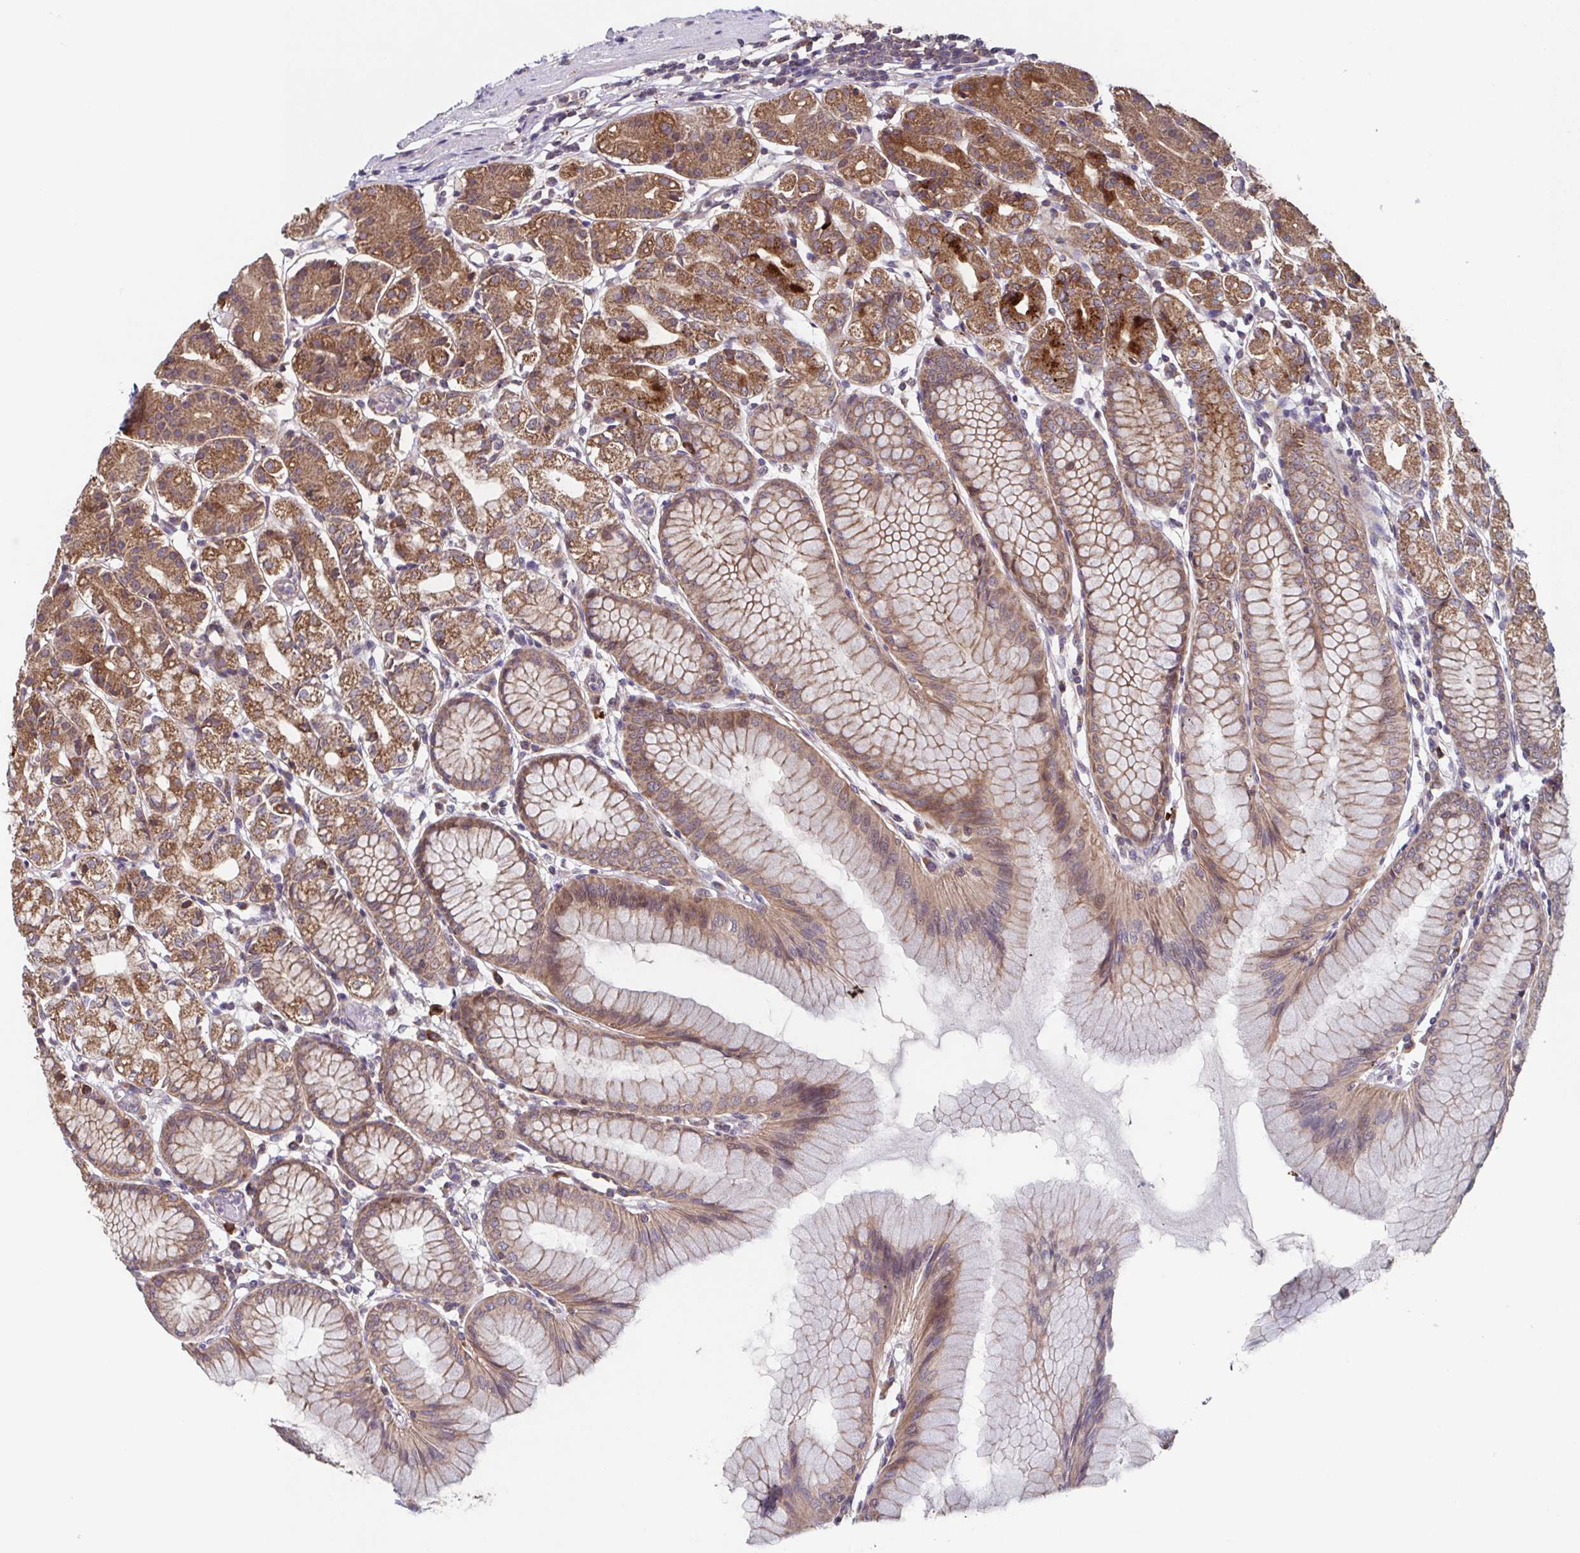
{"staining": {"intensity": "moderate", "quantity": ">75%", "location": "cytoplasmic/membranous"}, "tissue": "stomach", "cell_type": "Glandular cells", "image_type": "normal", "snomed": [{"axis": "morphology", "description": "Normal tissue, NOS"}, {"axis": "topography", "description": "Stomach"}], "caption": "Protein expression analysis of benign stomach displays moderate cytoplasmic/membranous expression in about >75% of glandular cells. Ihc stains the protein of interest in brown and the nuclei are stained blue.", "gene": "TTC19", "patient": {"sex": "female", "age": 57}}